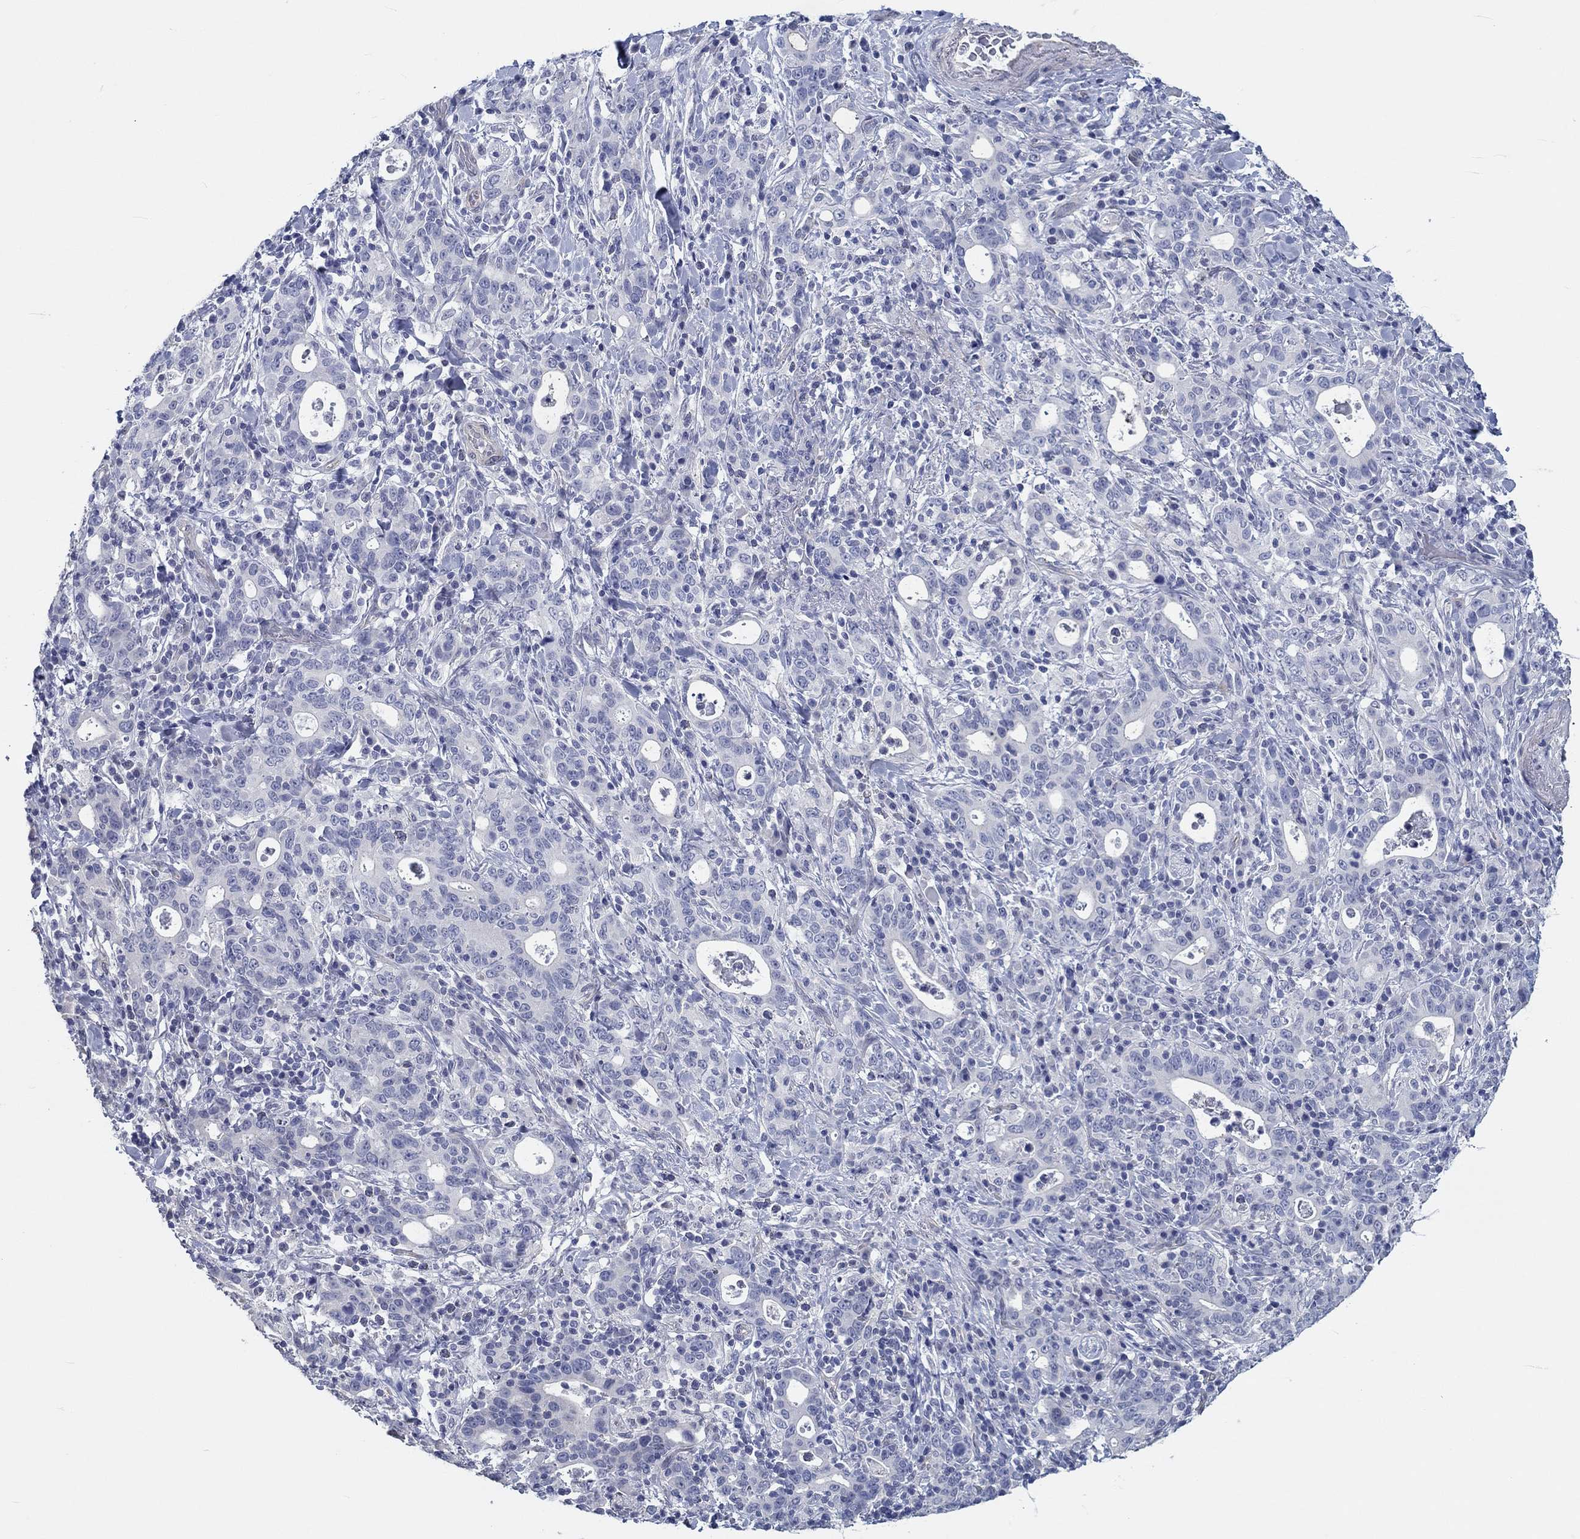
{"staining": {"intensity": "negative", "quantity": "none", "location": "none"}, "tissue": "stomach cancer", "cell_type": "Tumor cells", "image_type": "cancer", "snomed": [{"axis": "morphology", "description": "Adenocarcinoma, NOS"}, {"axis": "topography", "description": "Stomach"}], "caption": "Protein analysis of stomach cancer (adenocarcinoma) shows no significant staining in tumor cells.", "gene": "CRYGD", "patient": {"sex": "male", "age": 79}}